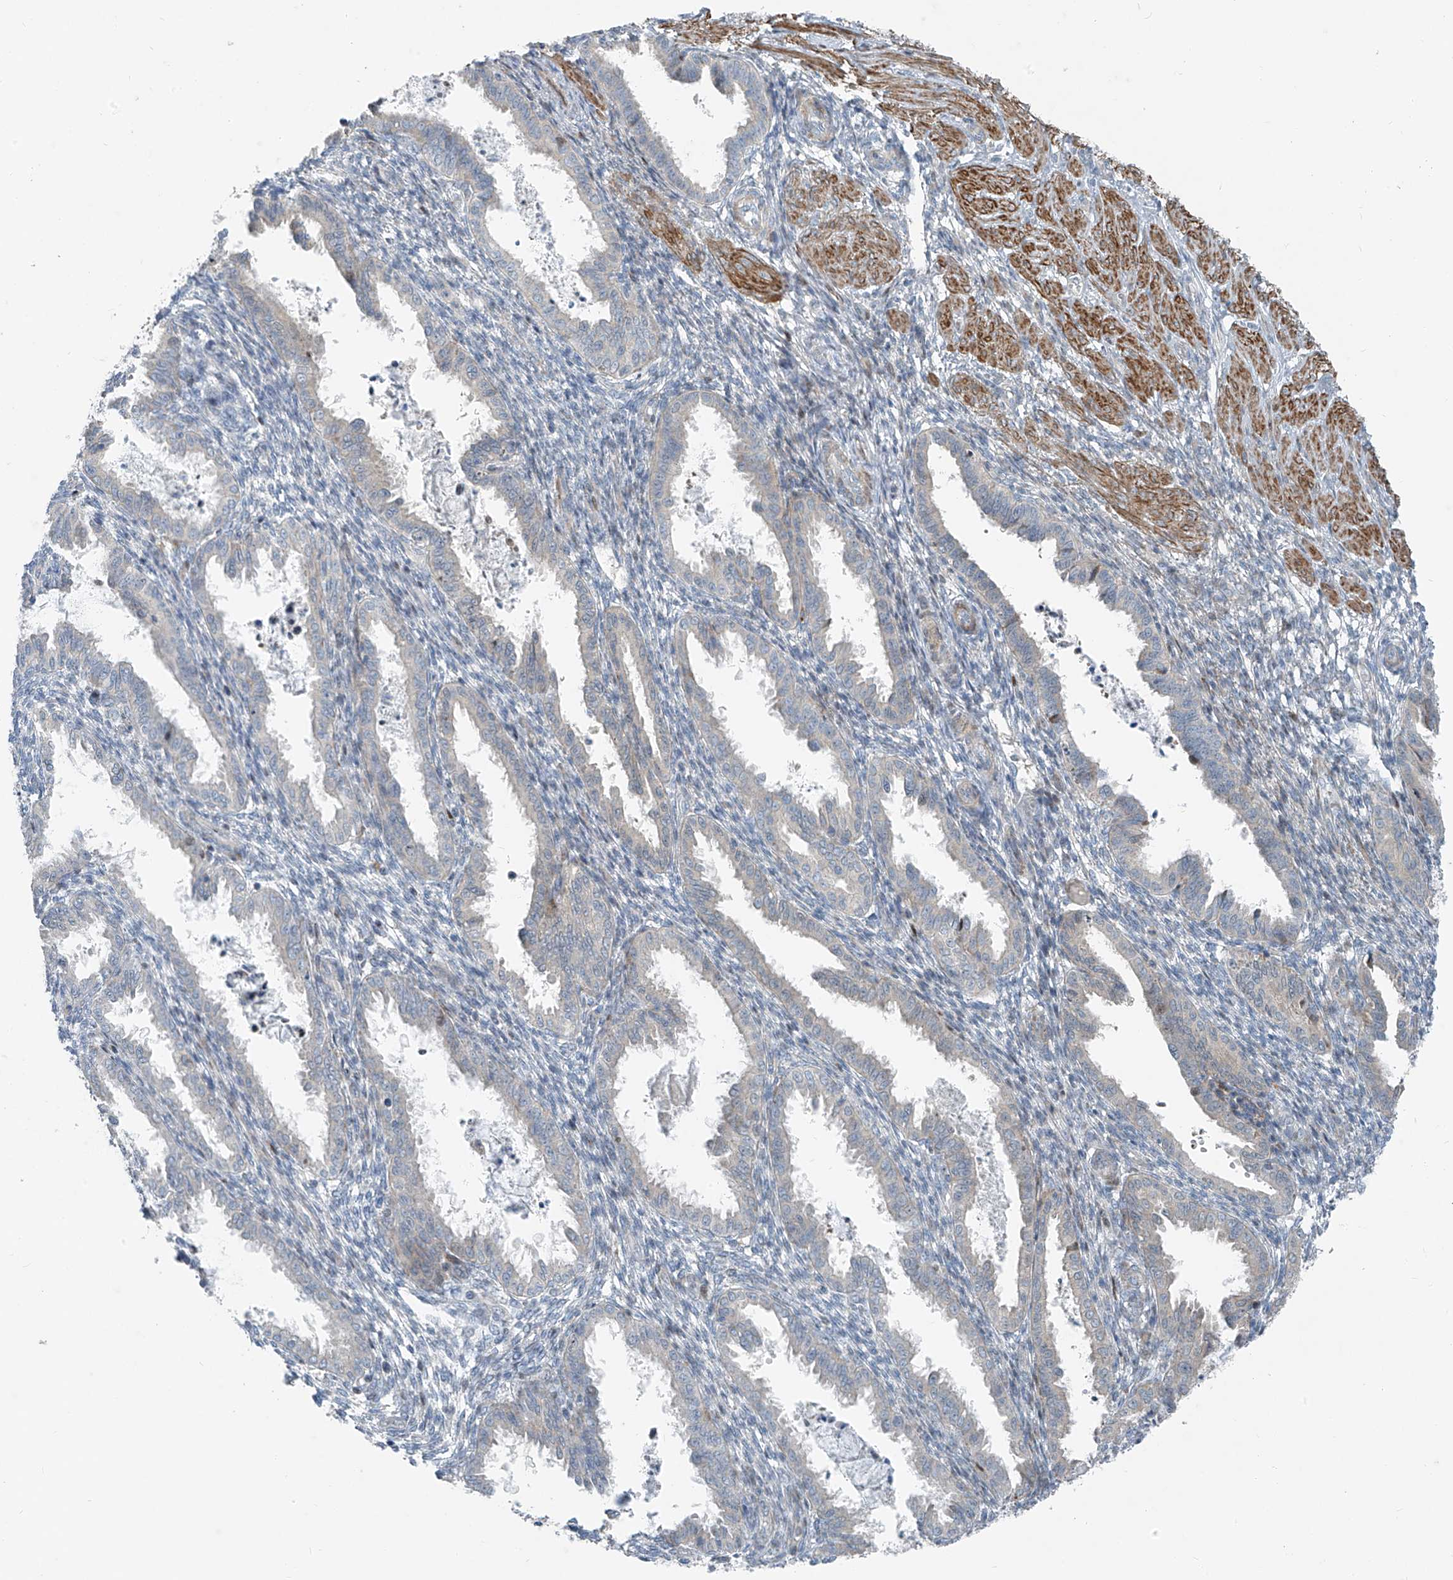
{"staining": {"intensity": "negative", "quantity": "none", "location": "none"}, "tissue": "endometrium", "cell_type": "Cells in endometrial stroma", "image_type": "normal", "snomed": [{"axis": "morphology", "description": "Normal tissue, NOS"}, {"axis": "topography", "description": "Endometrium"}], "caption": "Human endometrium stained for a protein using immunohistochemistry (IHC) shows no expression in cells in endometrial stroma.", "gene": "PPCS", "patient": {"sex": "female", "age": 33}}